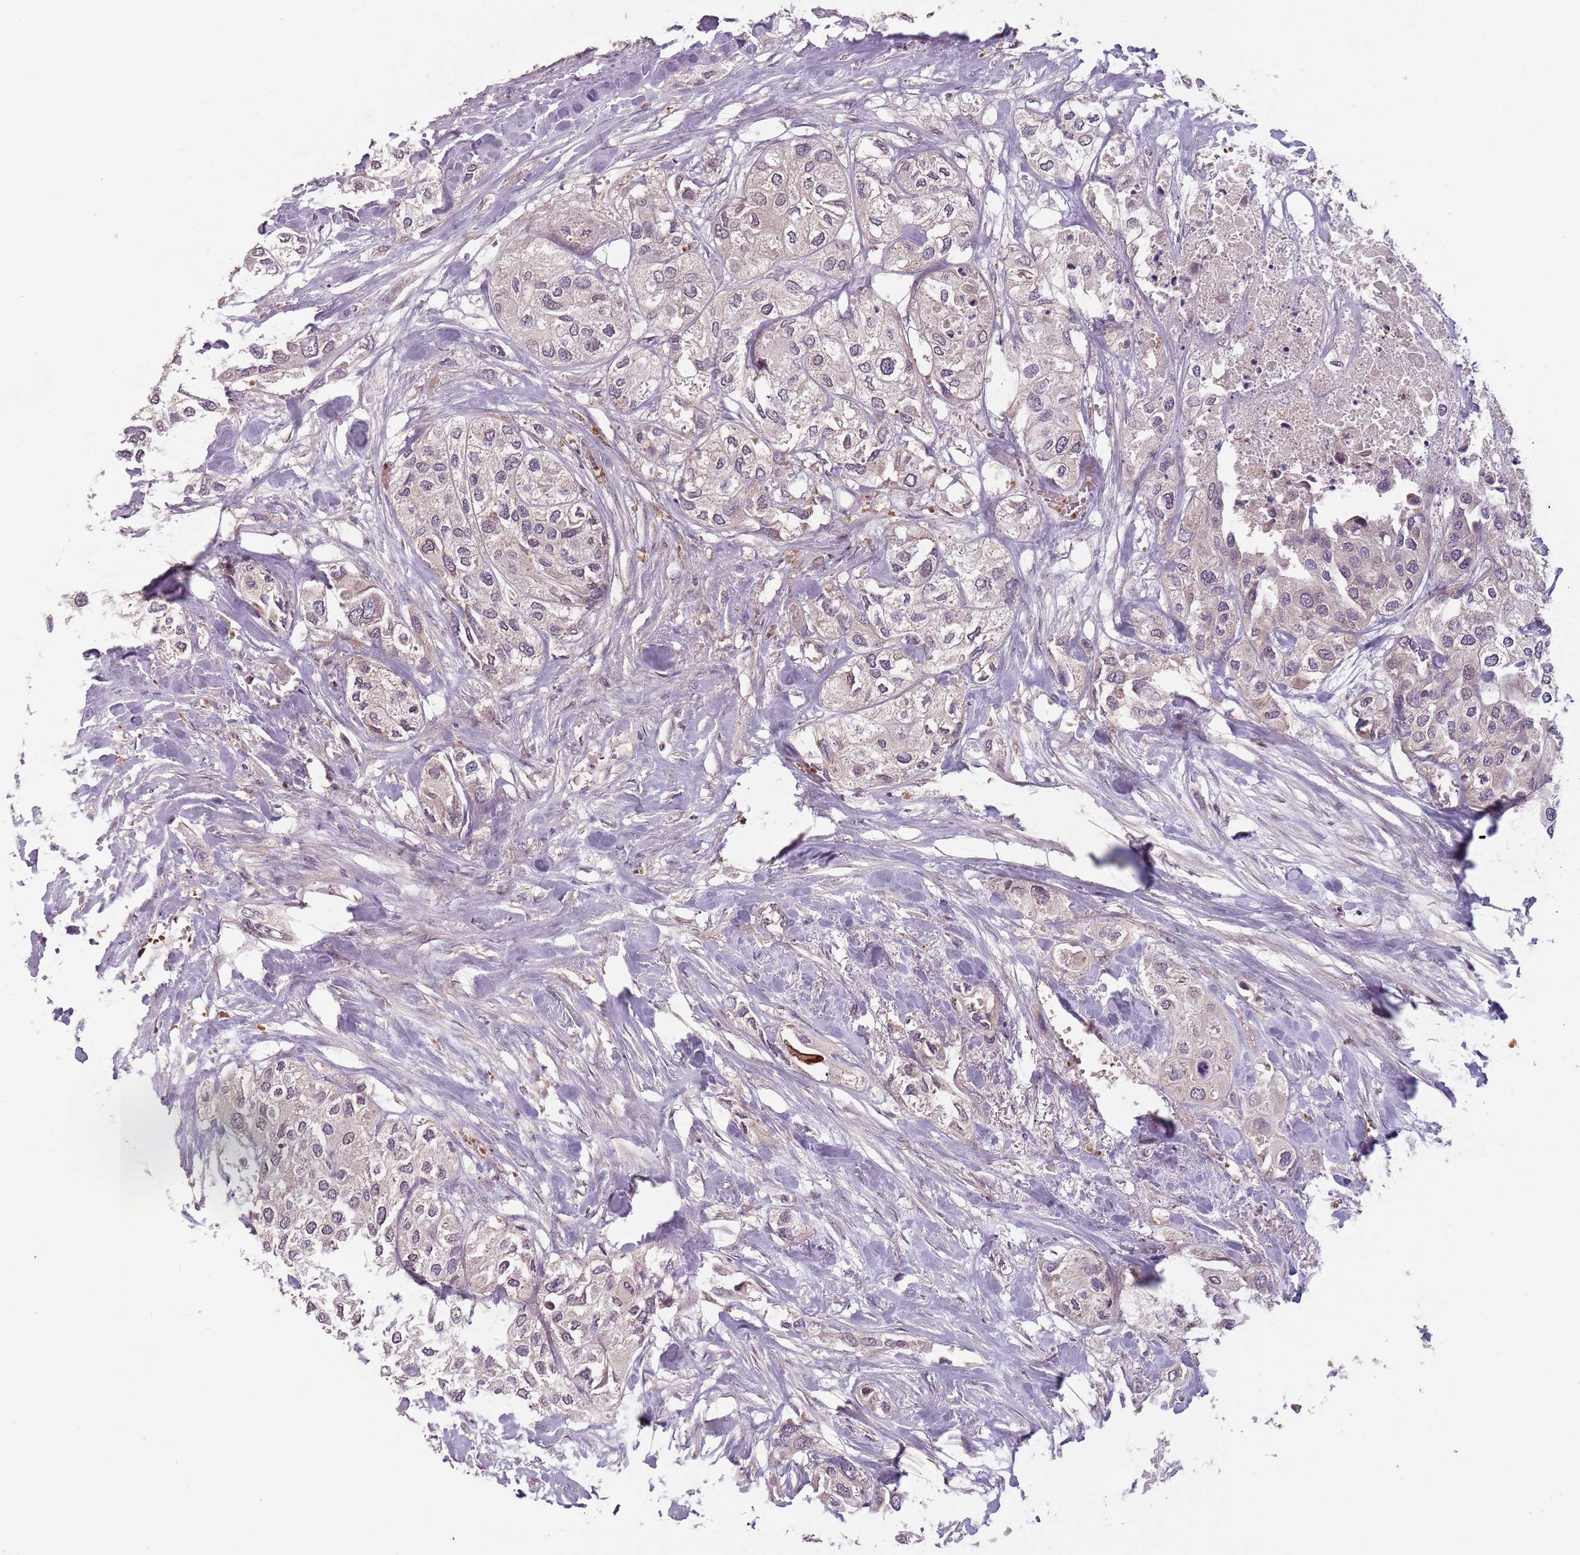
{"staining": {"intensity": "negative", "quantity": "none", "location": "none"}, "tissue": "urothelial cancer", "cell_type": "Tumor cells", "image_type": "cancer", "snomed": [{"axis": "morphology", "description": "Urothelial carcinoma, High grade"}, {"axis": "topography", "description": "Urinary bladder"}], "caption": "The photomicrograph exhibits no staining of tumor cells in urothelial cancer.", "gene": "GPR180", "patient": {"sex": "male", "age": 64}}